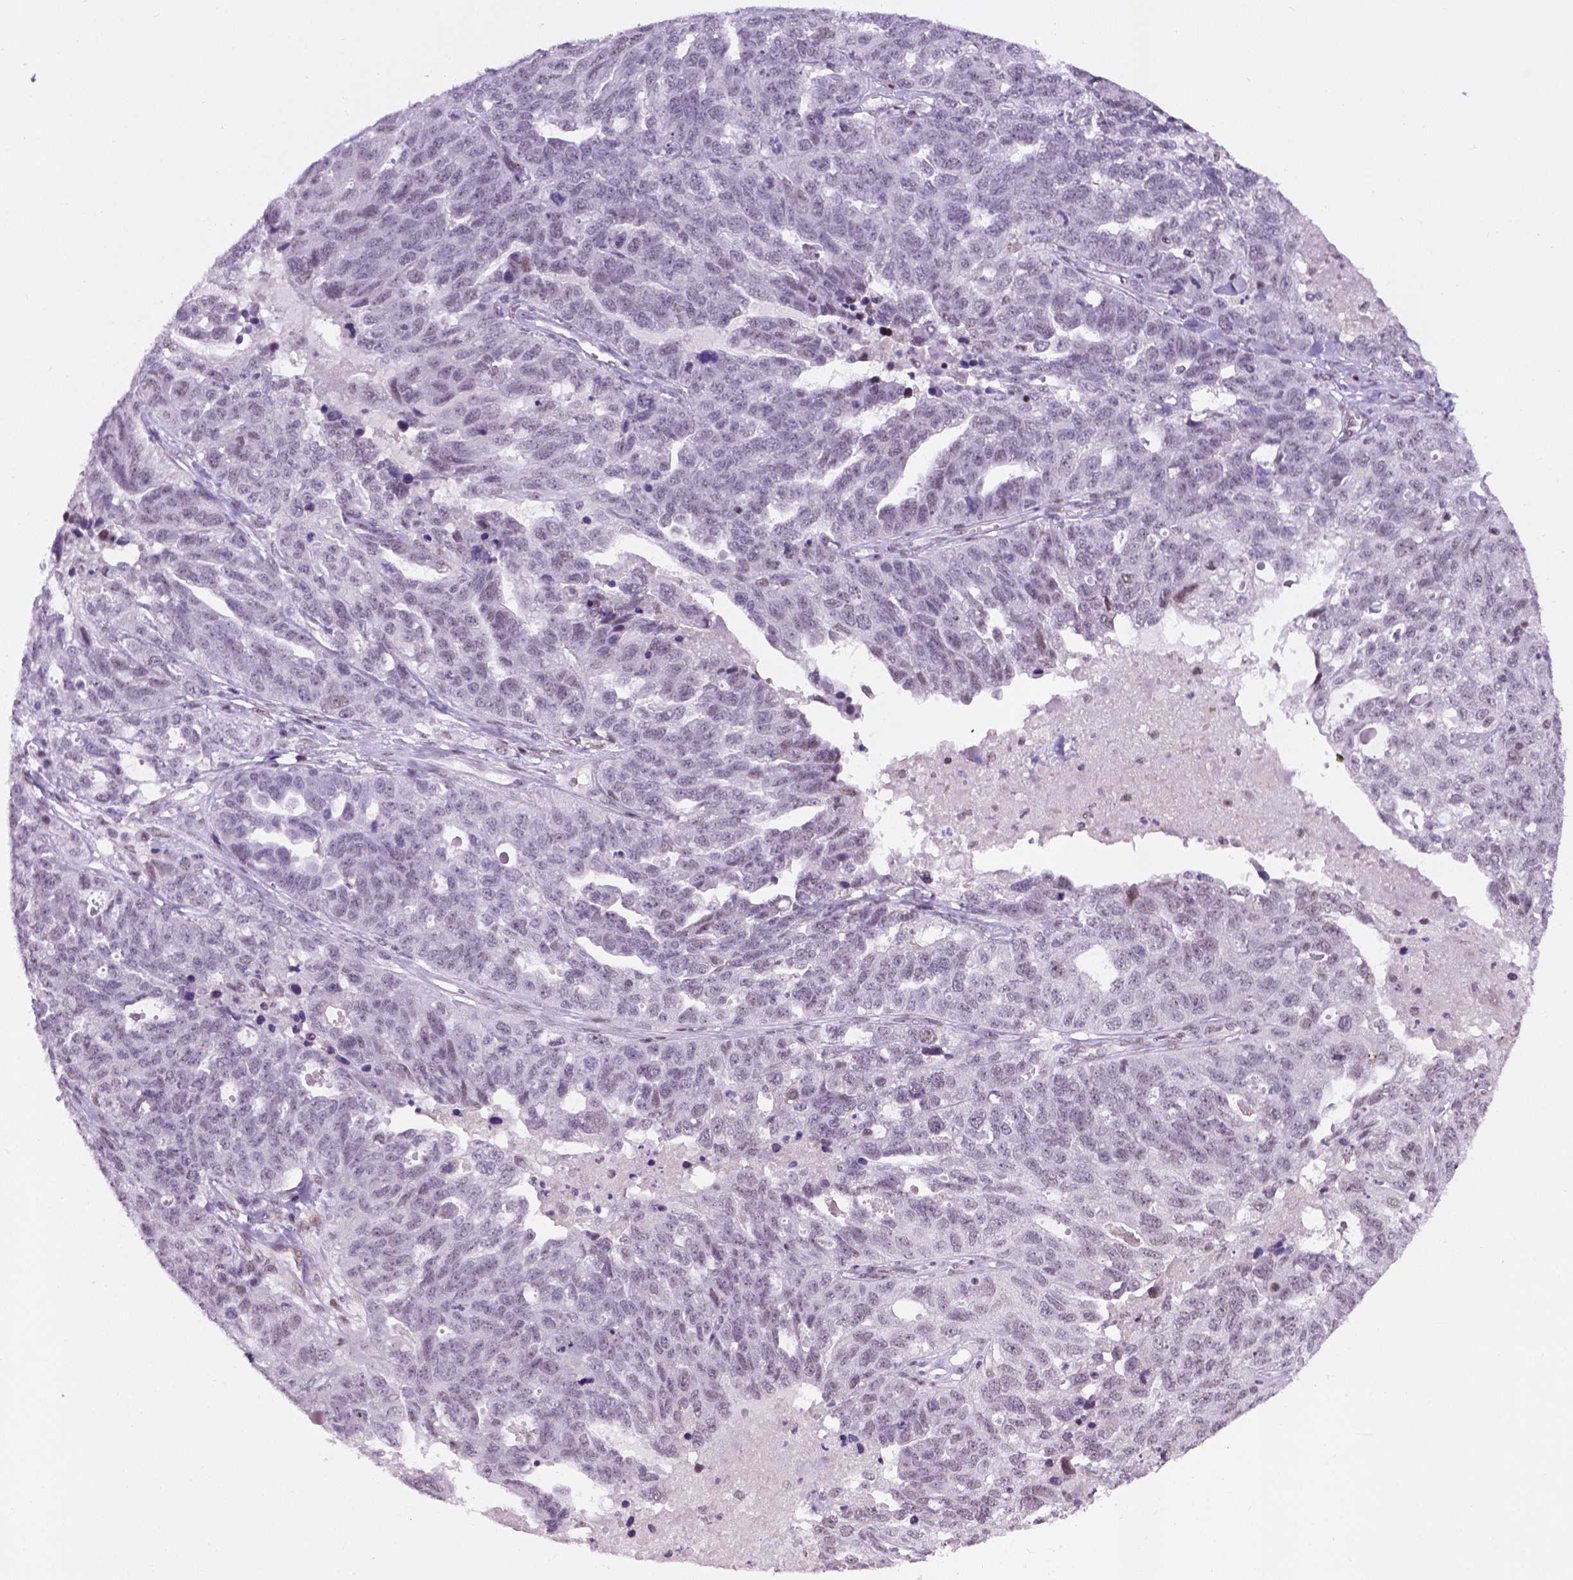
{"staining": {"intensity": "negative", "quantity": "none", "location": "none"}, "tissue": "ovarian cancer", "cell_type": "Tumor cells", "image_type": "cancer", "snomed": [{"axis": "morphology", "description": "Cystadenocarcinoma, serous, NOS"}, {"axis": "topography", "description": "Ovary"}], "caption": "Immunohistochemistry (IHC) histopathology image of human ovarian cancer stained for a protein (brown), which shows no positivity in tumor cells. (Stains: DAB immunohistochemistry (IHC) with hematoxylin counter stain, Microscopy: brightfield microscopy at high magnification).", "gene": "TBPL1", "patient": {"sex": "female", "age": 71}}